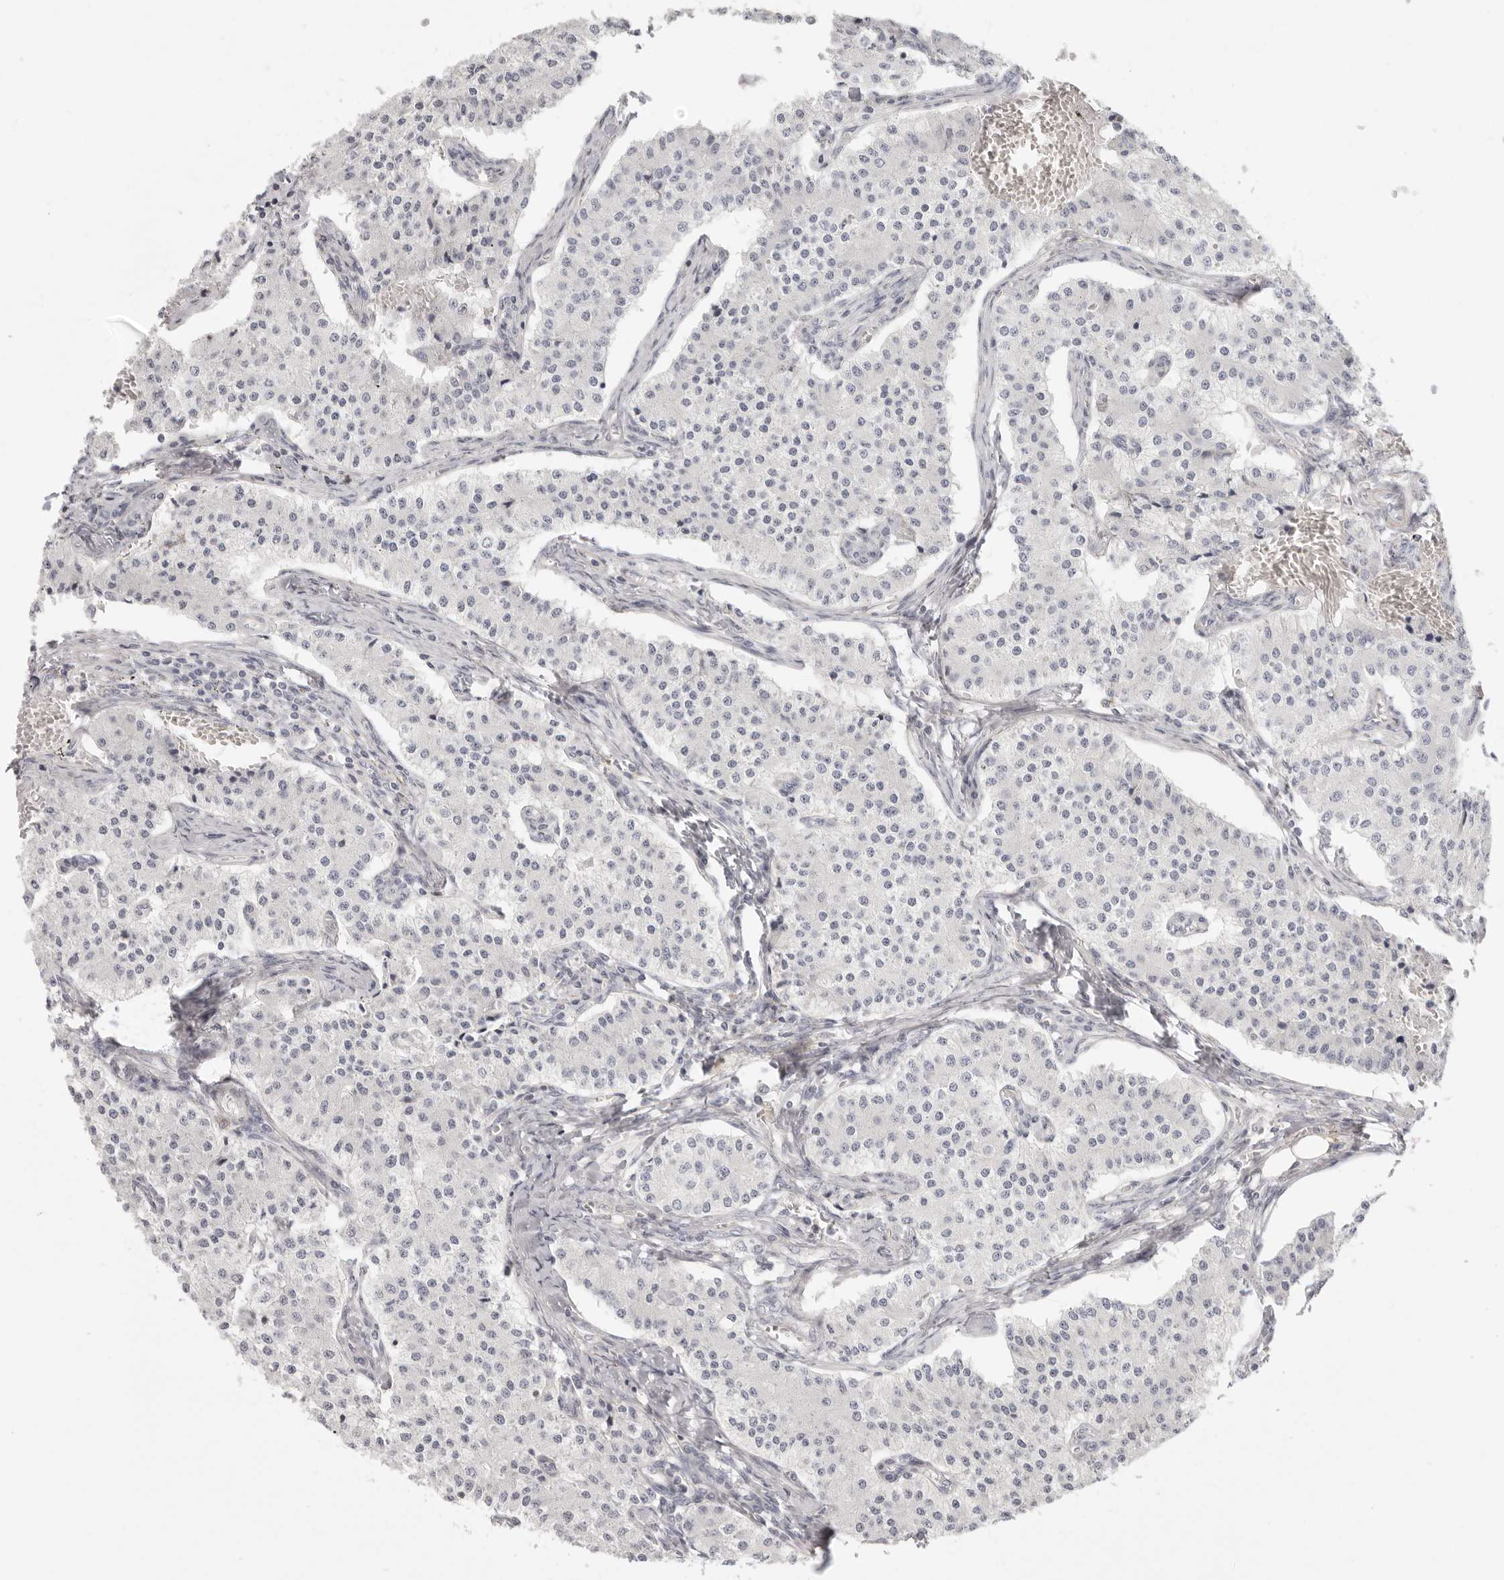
{"staining": {"intensity": "negative", "quantity": "none", "location": "none"}, "tissue": "carcinoid", "cell_type": "Tumor cells", "image_type": "cancer", "snomed": [{"axis": "morphology", "description": "Carcinoid, malignant, NOS"}, {"axis": "topography", "description": "Colon"}], "caption": "This is an IHC histopathology image of carcinoid (malignant). There is no expression in tumor cells.", "gene": "RXFP1", "patient": {"sex": "female", "age": 52}}